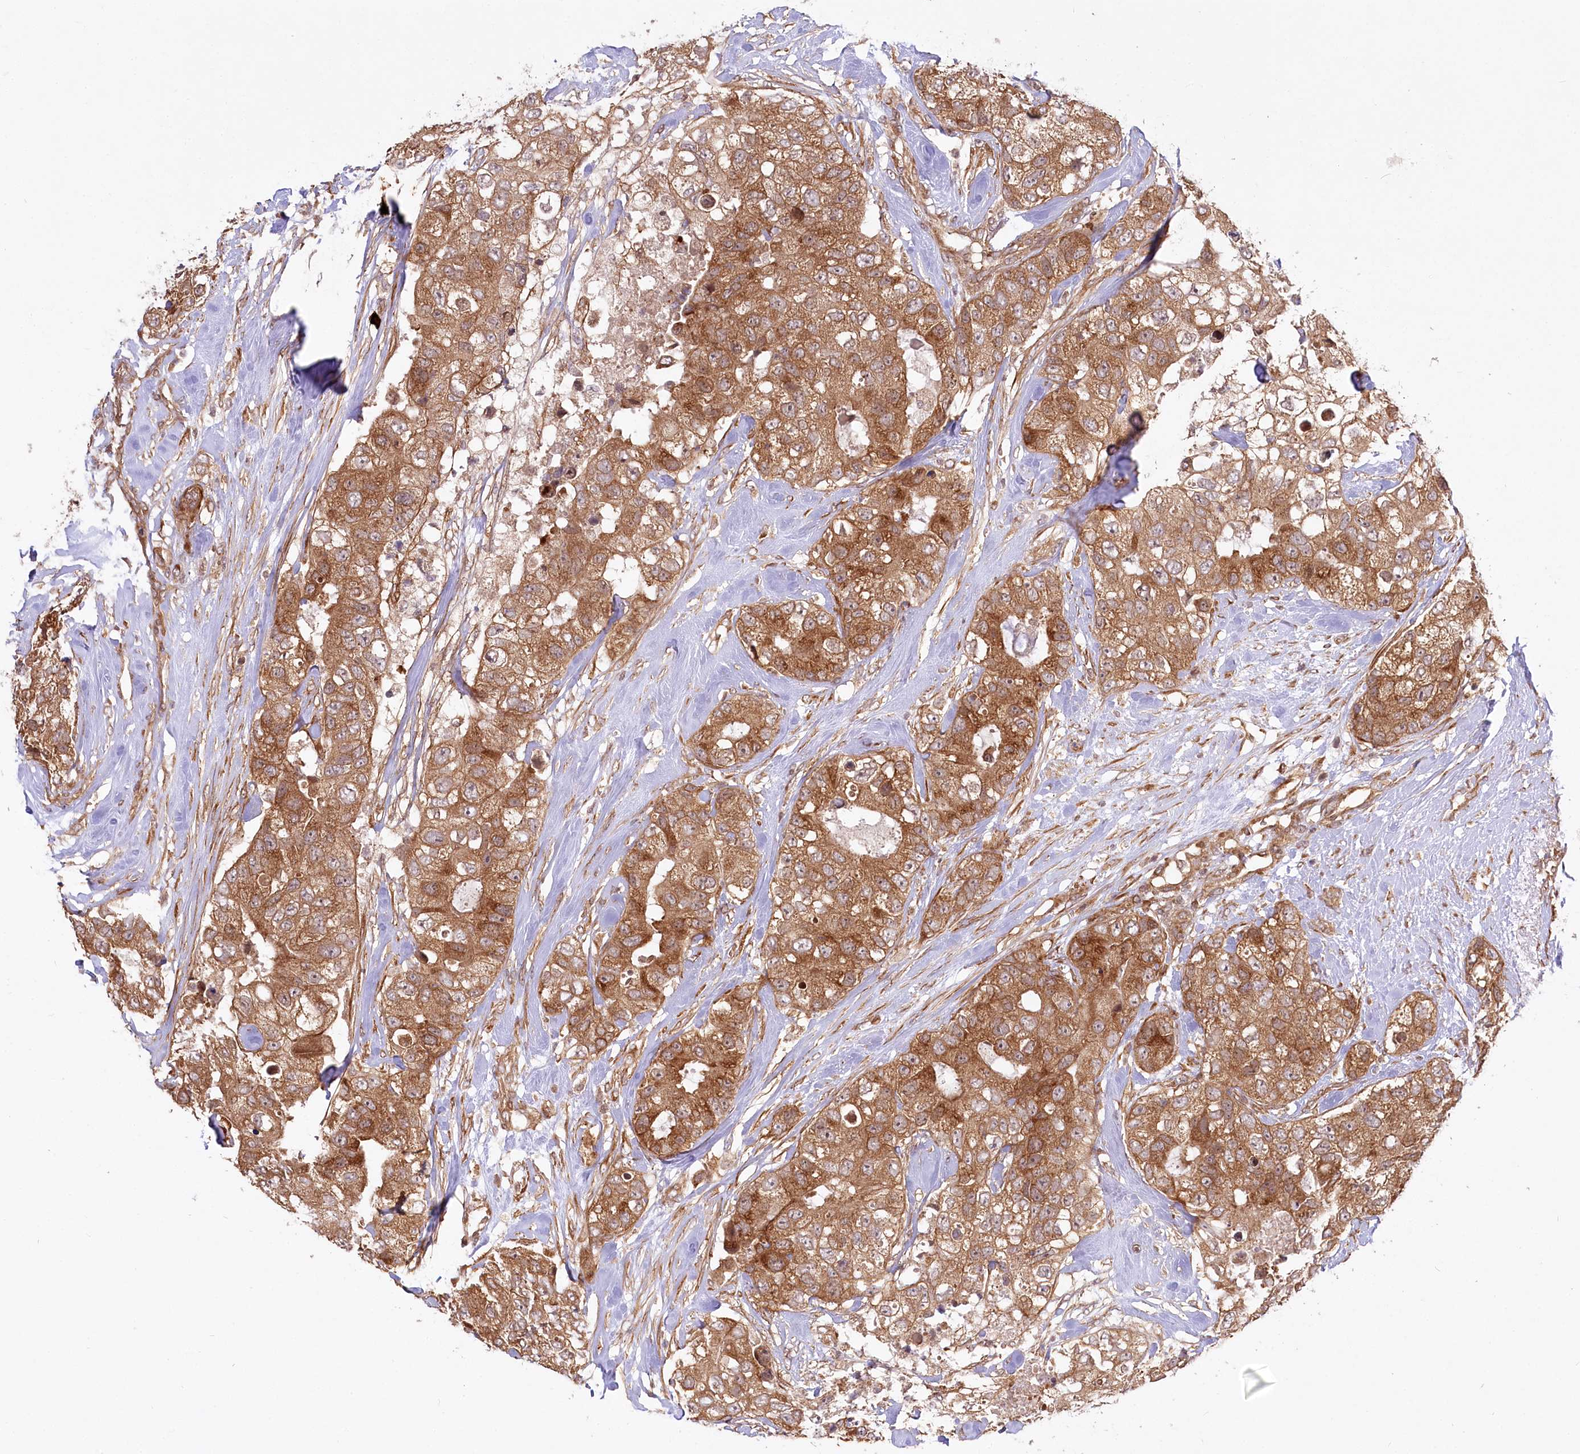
{"staining": {"intensity": "strong", "quantity": ">75%", "location": "cytoplasmic/membranous"}, "tissue": "breast cancer", "cell_type": "Tumor cells", "image_type": "cancer", "snomed": [{"axis": "morphology", "description": "Duct carcinoma"}, {"axis": "topography", "description": "Breast"}], "caption": "Breast invasive ductal carcinoma stained for a protein (brown) shows strong cytoplasmic/membranous positive expression in about >75% of tumor cells.", "gene": "CEP70", "patient": {"sex": "female", "age": 62}}